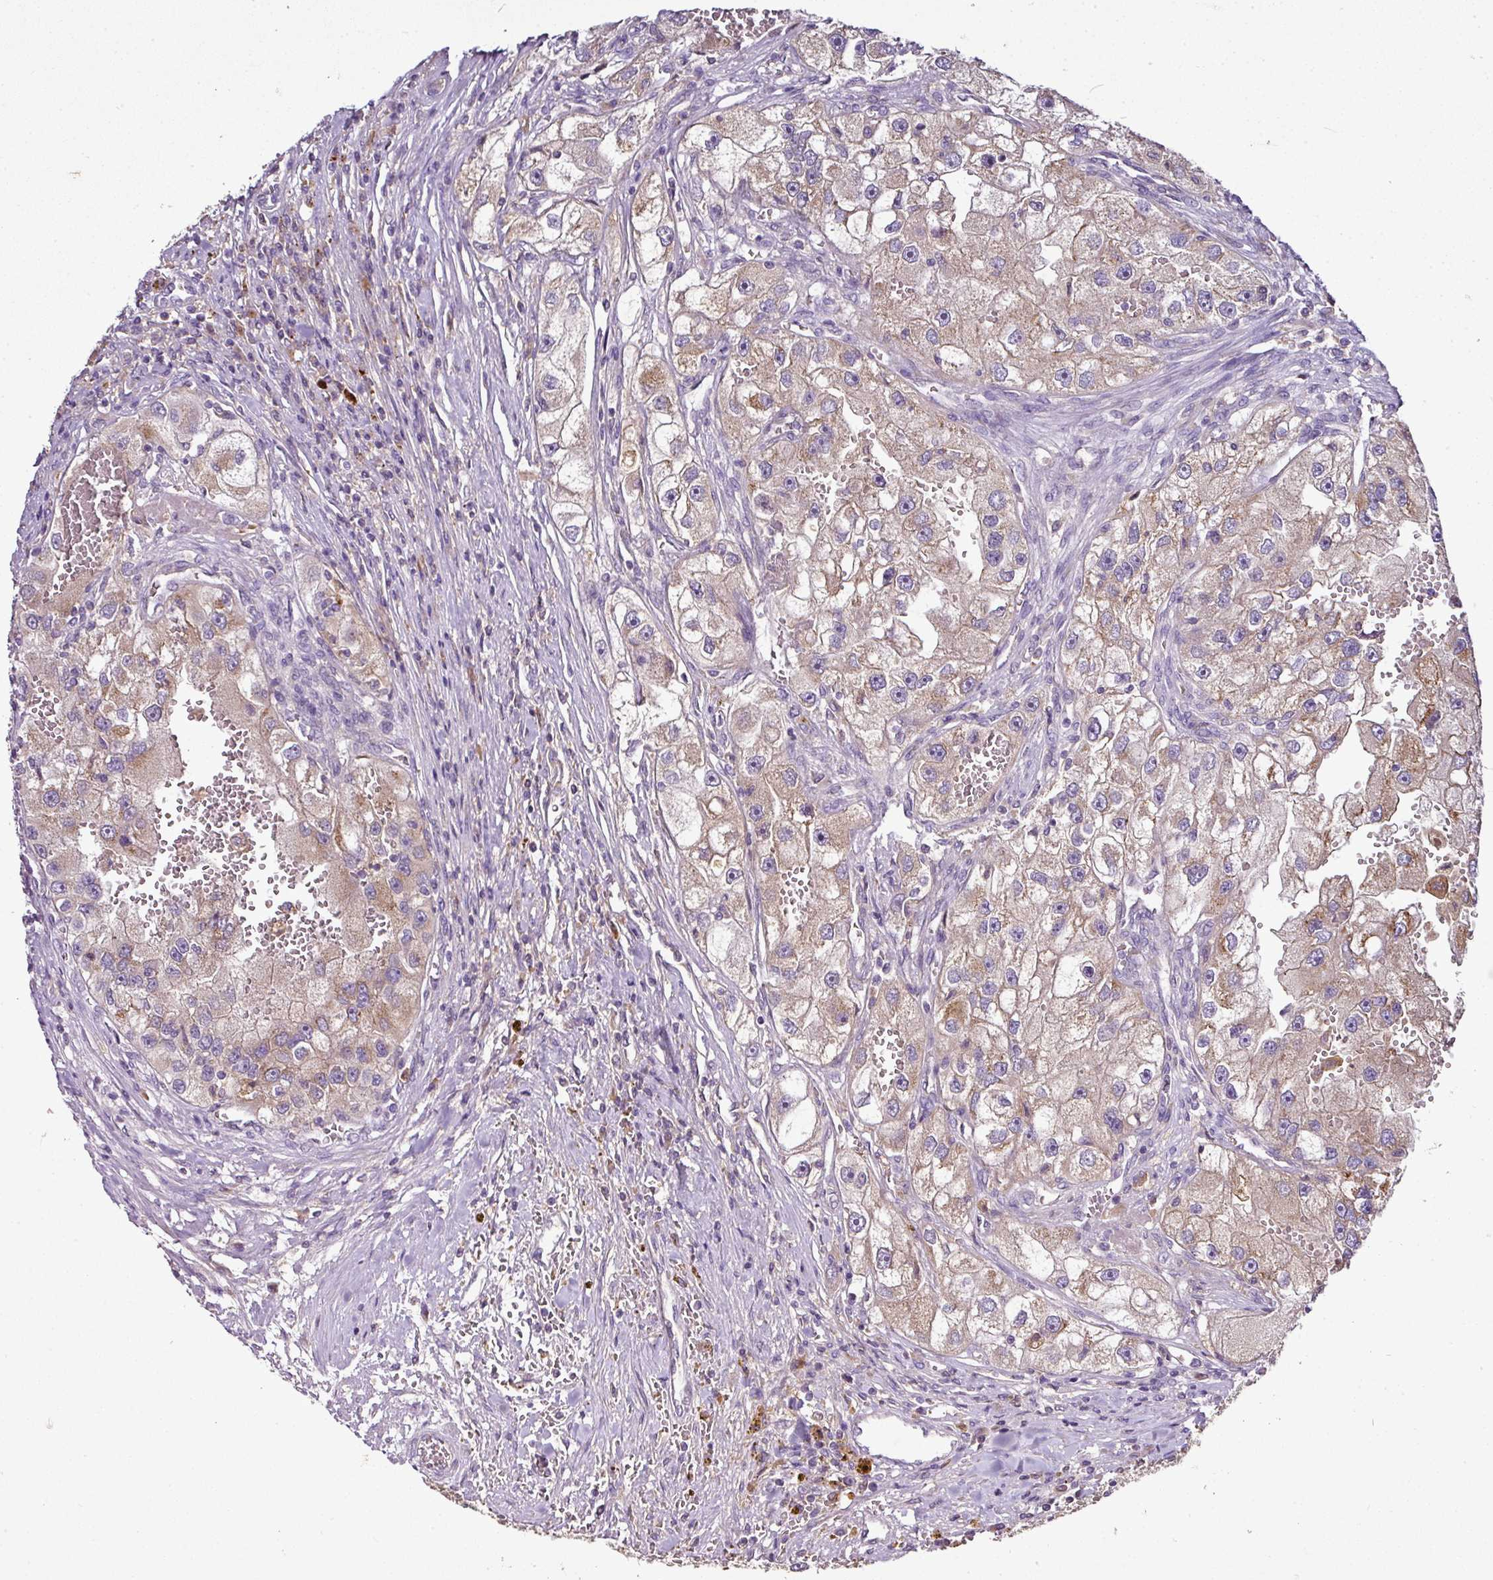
{"staining": {"intensity": "weak", "quantity": ">75%", "location": "cytoplasmic/membranous"}, "tissue": "renal cancer", "cell_type": "Tumor cells", "image_type": "cancer", "snomed": [{"axis": "morphology", "description": "Adenocarcinoma, NOS"}, {"axis": "topography", "description": "Kidney"}], "caption": "The photomicrograph reveals immunohistochemical staining of renal cancer (adenocarcinoma). There is weak cytoplasmic/membranous staining is identified in approximately >75% of tumor cells.", "gene": "CAB39L", "patient": {"sex": "male", "age": 63}}